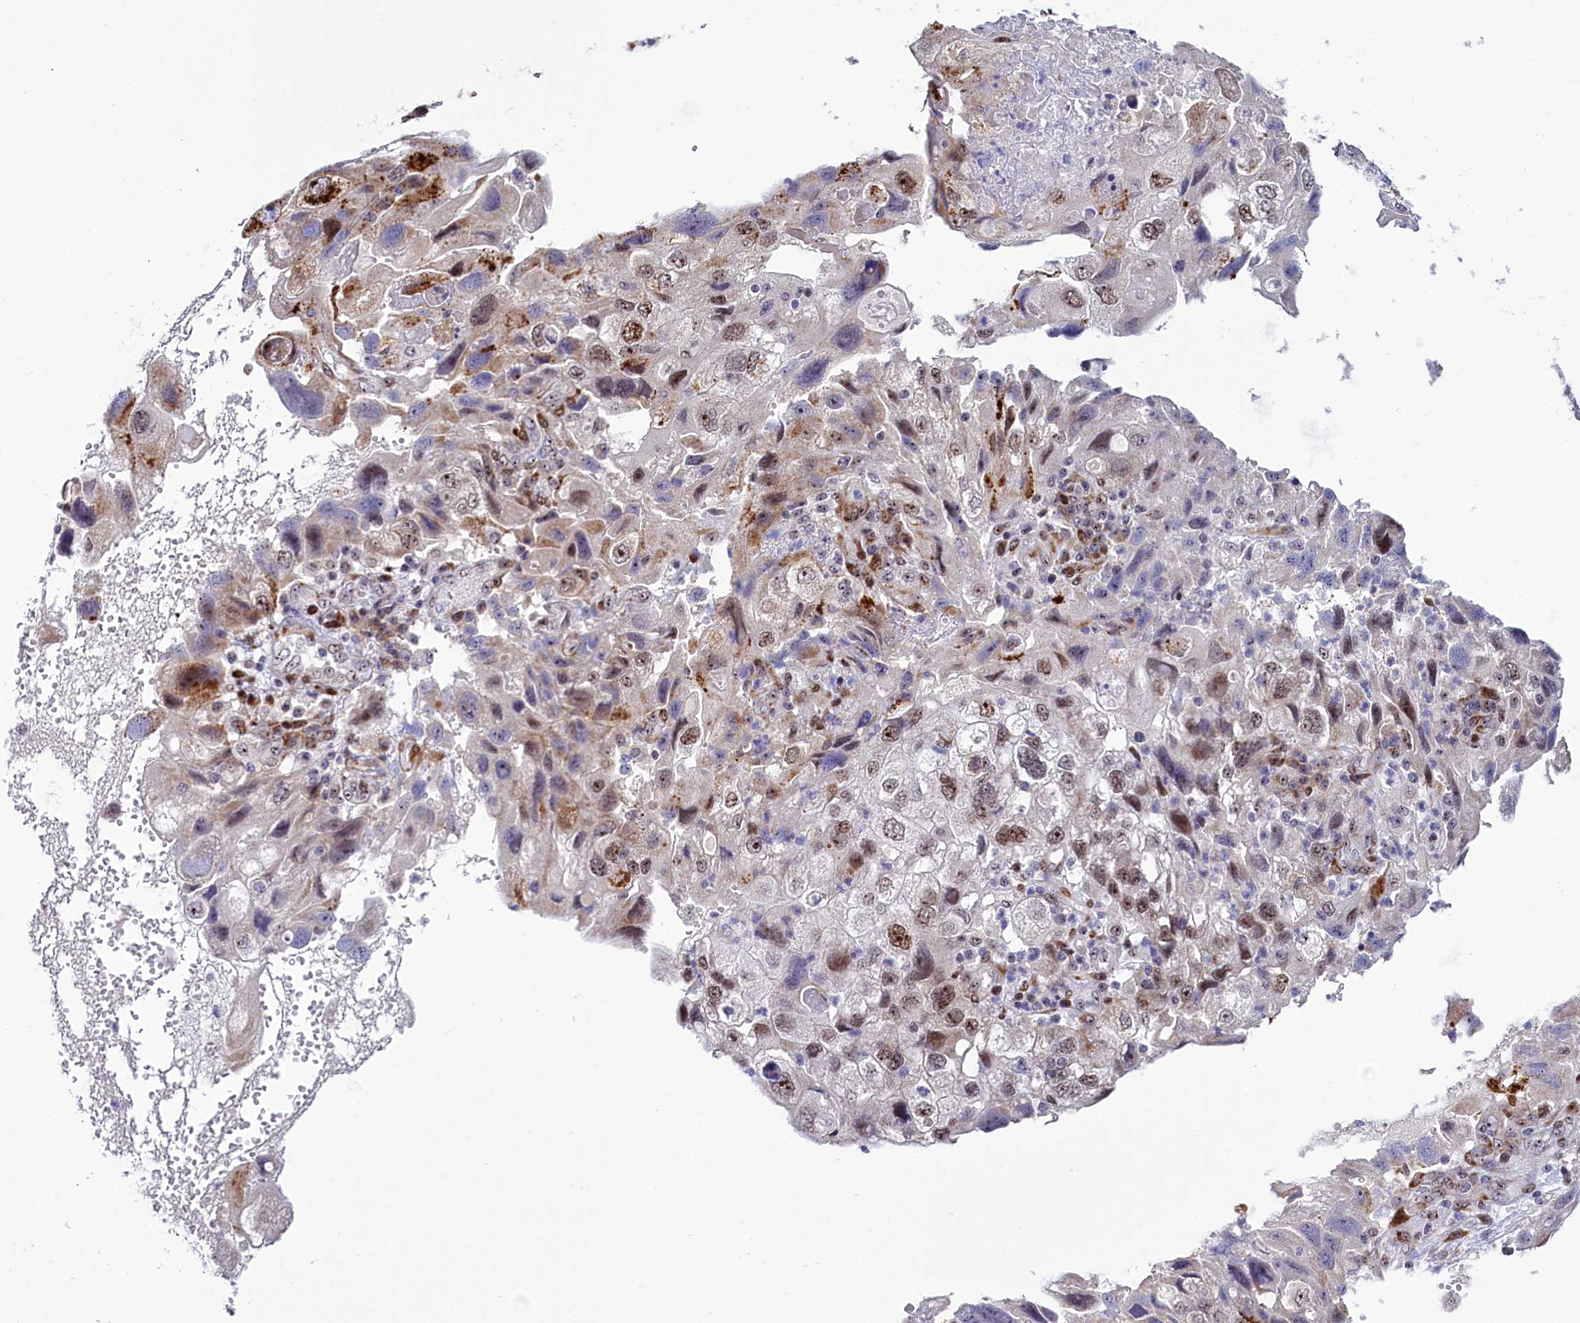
{"staining": {"intensity": "moderate", "quantity": "25%-75%", "location": "nuclear"}, "tissue": "endometrial cancer", "cell_type": "Tumor cells", "image_type": "cancer", "snomed": [{"axis": "morphology", "description": "Adenocarcinoma, NOS"}, {"axis": "topography", "description": "Endometrium"}], "caption": "Brown immunohistochemical staining in endometrial cancer exhibits moderate nuclear expression in about 25%-75% of tumor cells.", "gene": "TCOF1", "patient": {"sex": "female", "age": 49}}